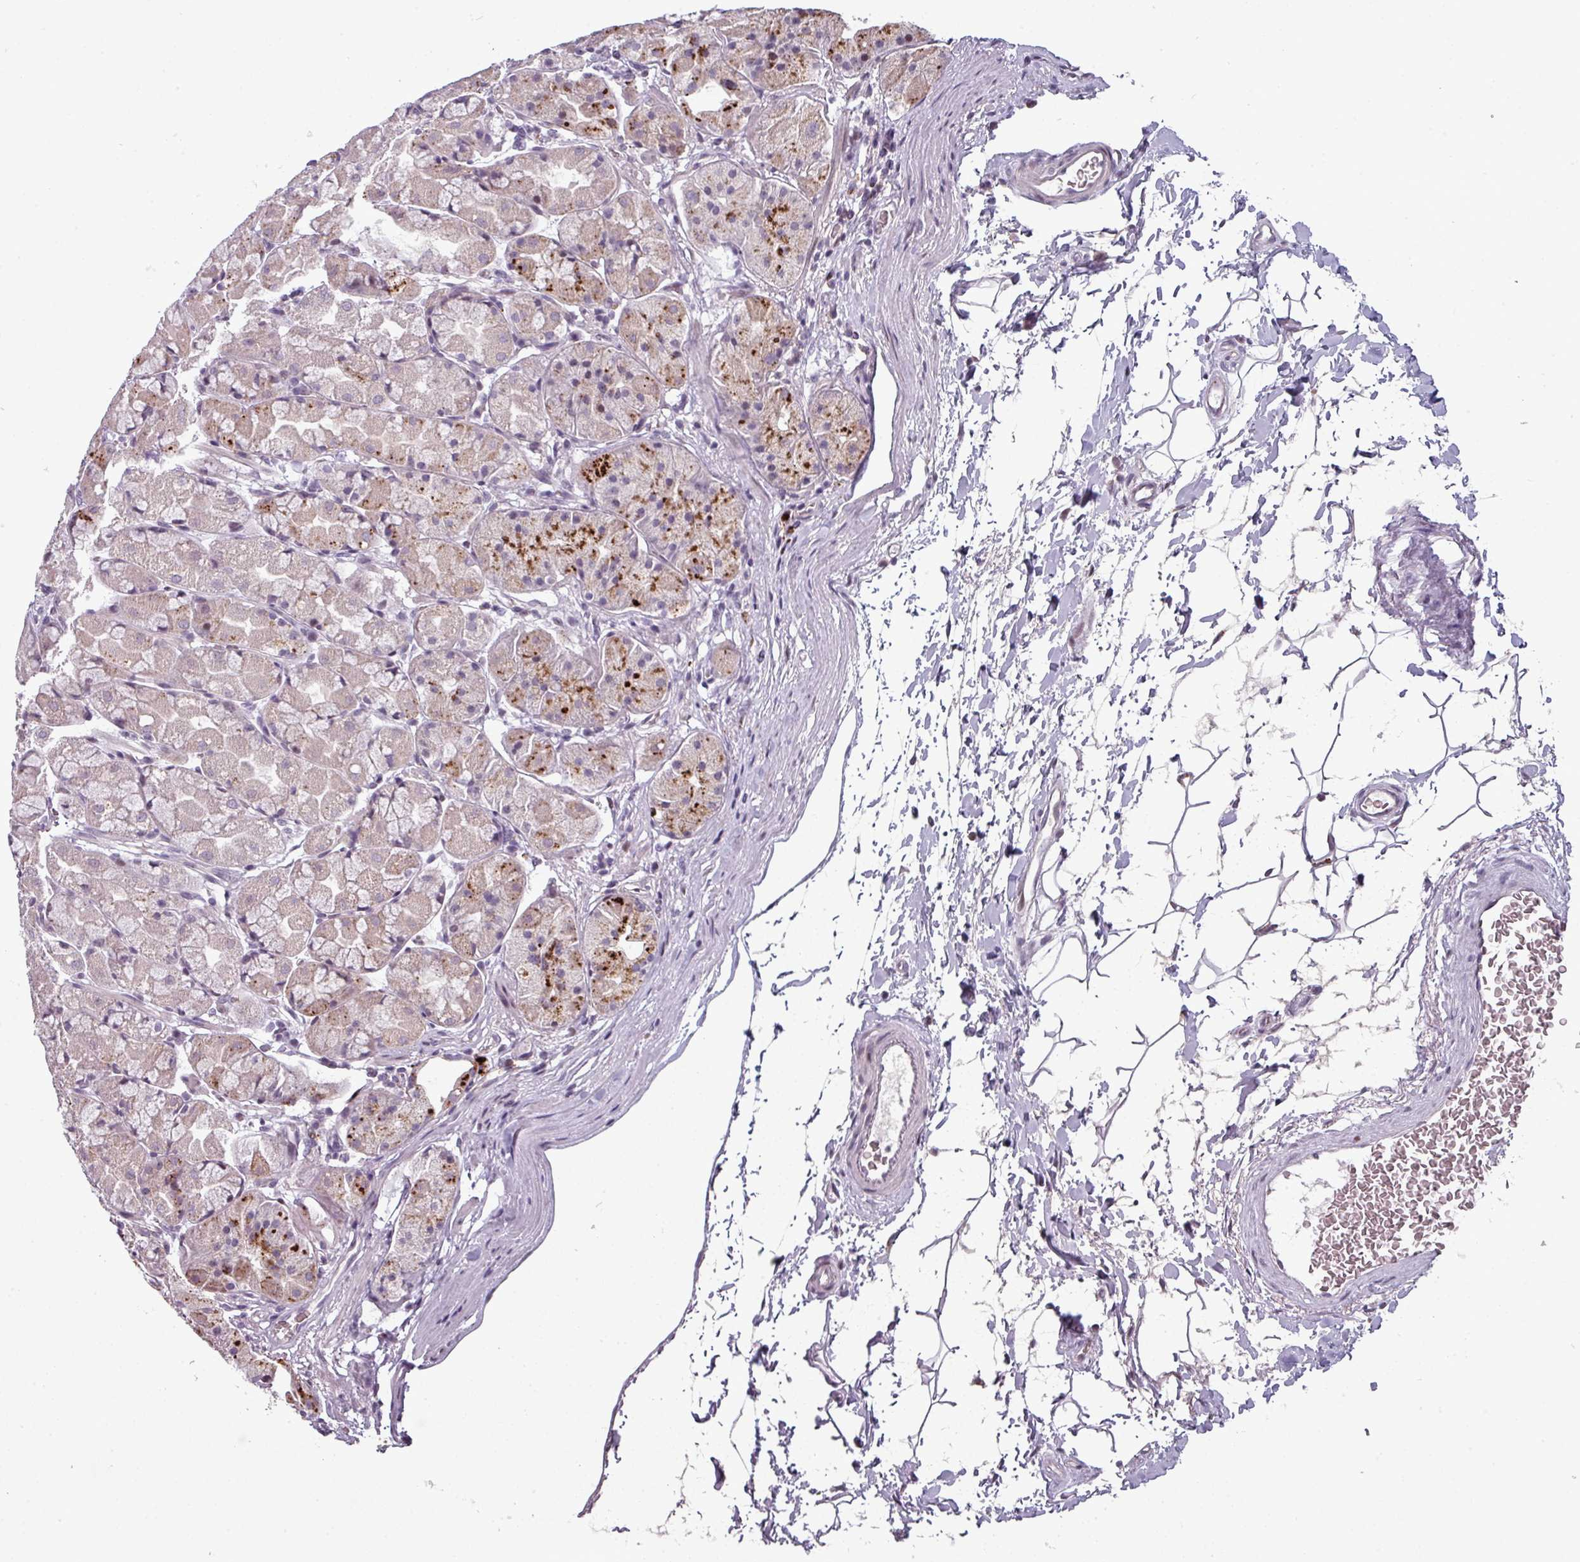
{"staining": {"intensity": "moderate", "quantity": "<25%", "location": "cytoplasmic/membranous,nuclear"}, "tissue": "stomach", "cell_type": "Glandular cells", "image_type": "normal", "snomed": [{"axis": "morphology", "description": "Normal tissue, NOS"}, {"axis": "topography", "description": "Stomach"}], "caption": "A brown stain labels moderate cytoplasmic/membranous,nuclear positivity of a protein in glandular cells of normal human stomach. The staining was performed using DAB (3,3'-diaminobenzidine), with brown indicating positive protein expression. Nuclei are stained blue with hematoxylin.", "gene": "TMEFF1", "patient": {"sex": "male", "age": 57}}